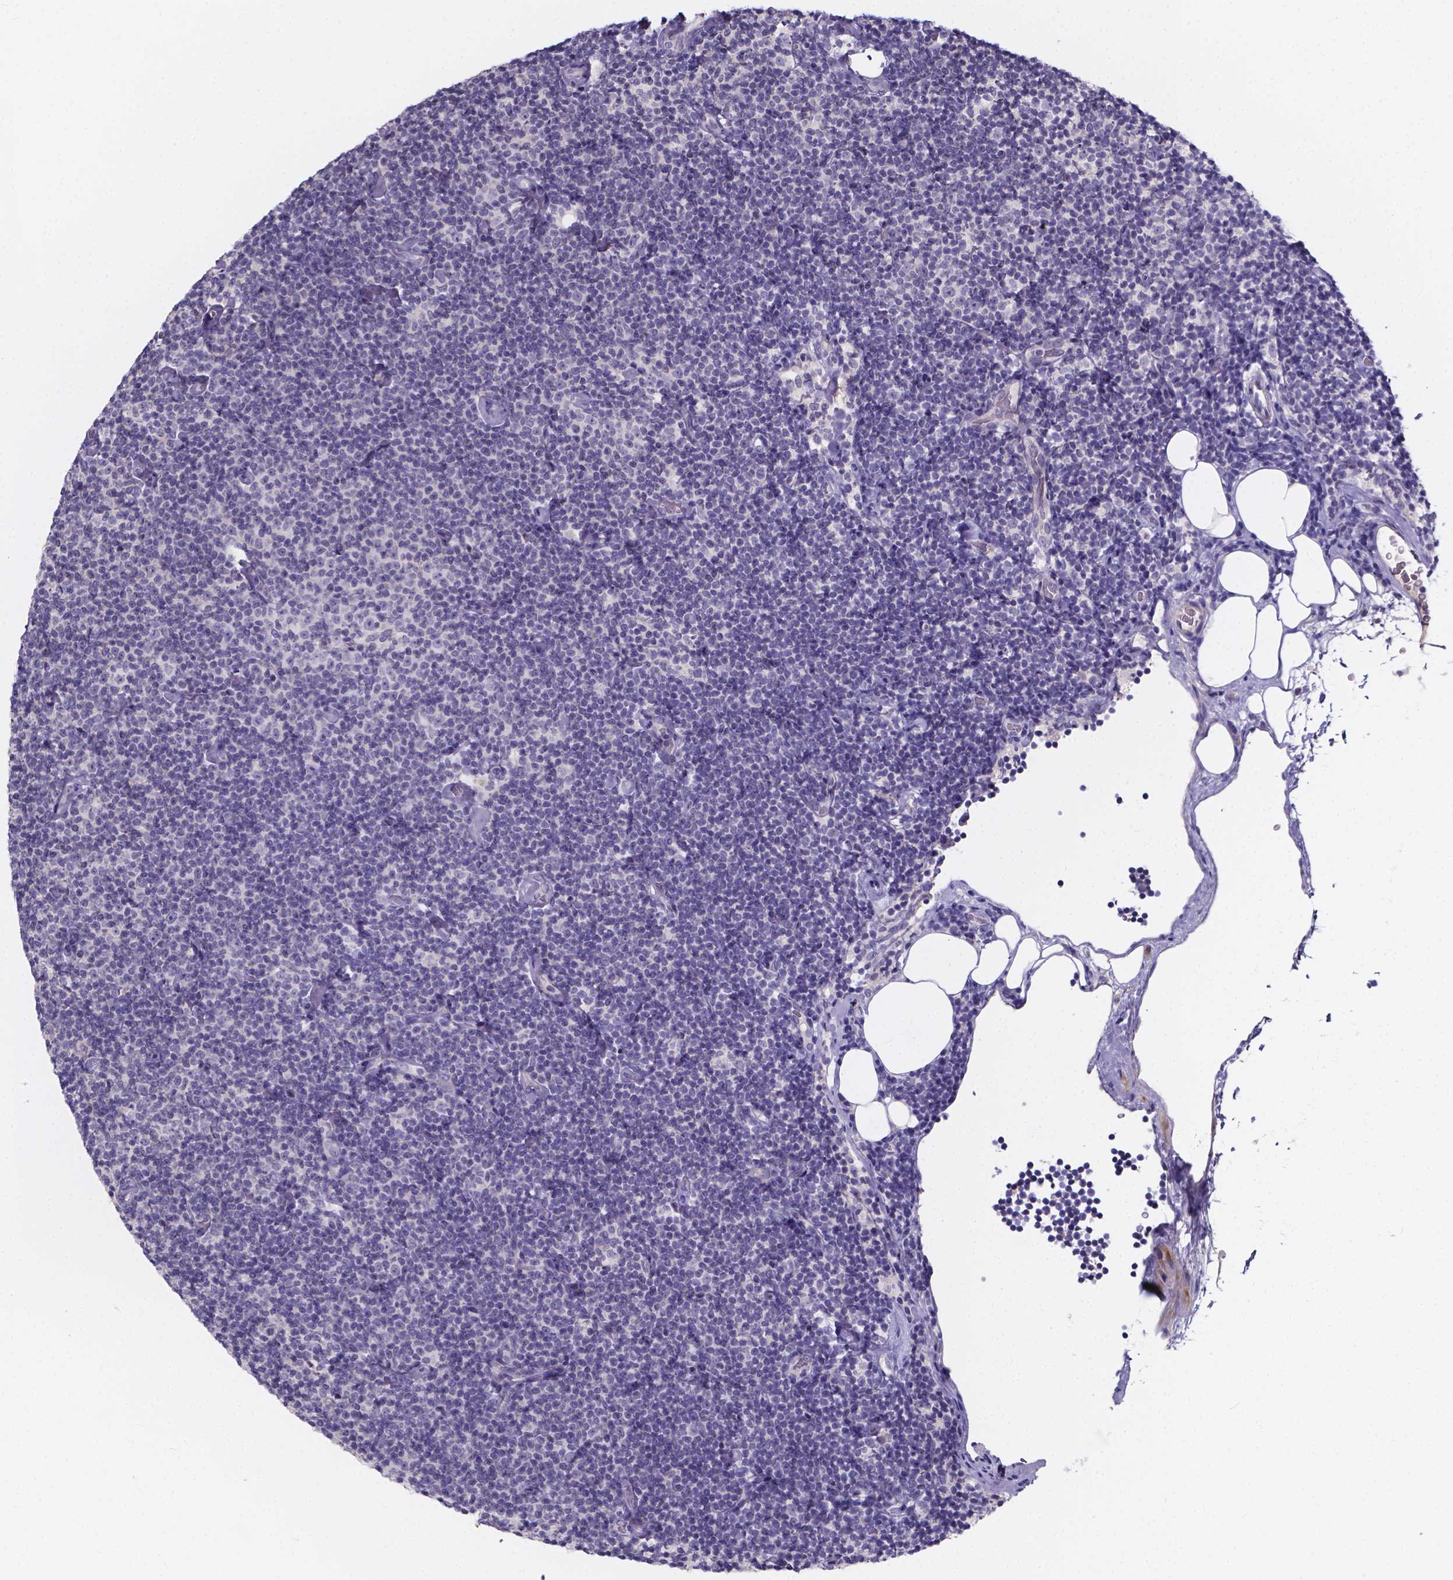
{"staining": {"intensity": "negative", "quantity": "none", "location": "none"}, "tissue": "lymphoma", "cell_type": "Tumor cells", "image_type": "cancer", "snomed": [{"axis": "morphology", "description": "Malignant lymphoma, non-Hodgkin's type, Low grade"}, {"axis": "topography", "description": "Lymph node"}], "caption": "Tumor cells show no significant expression in malignant lymphoma, non-Hodgkin's type (low-grade).", "gene": "SPOCD1", "patient": {"sex": "male", "age": 81}}